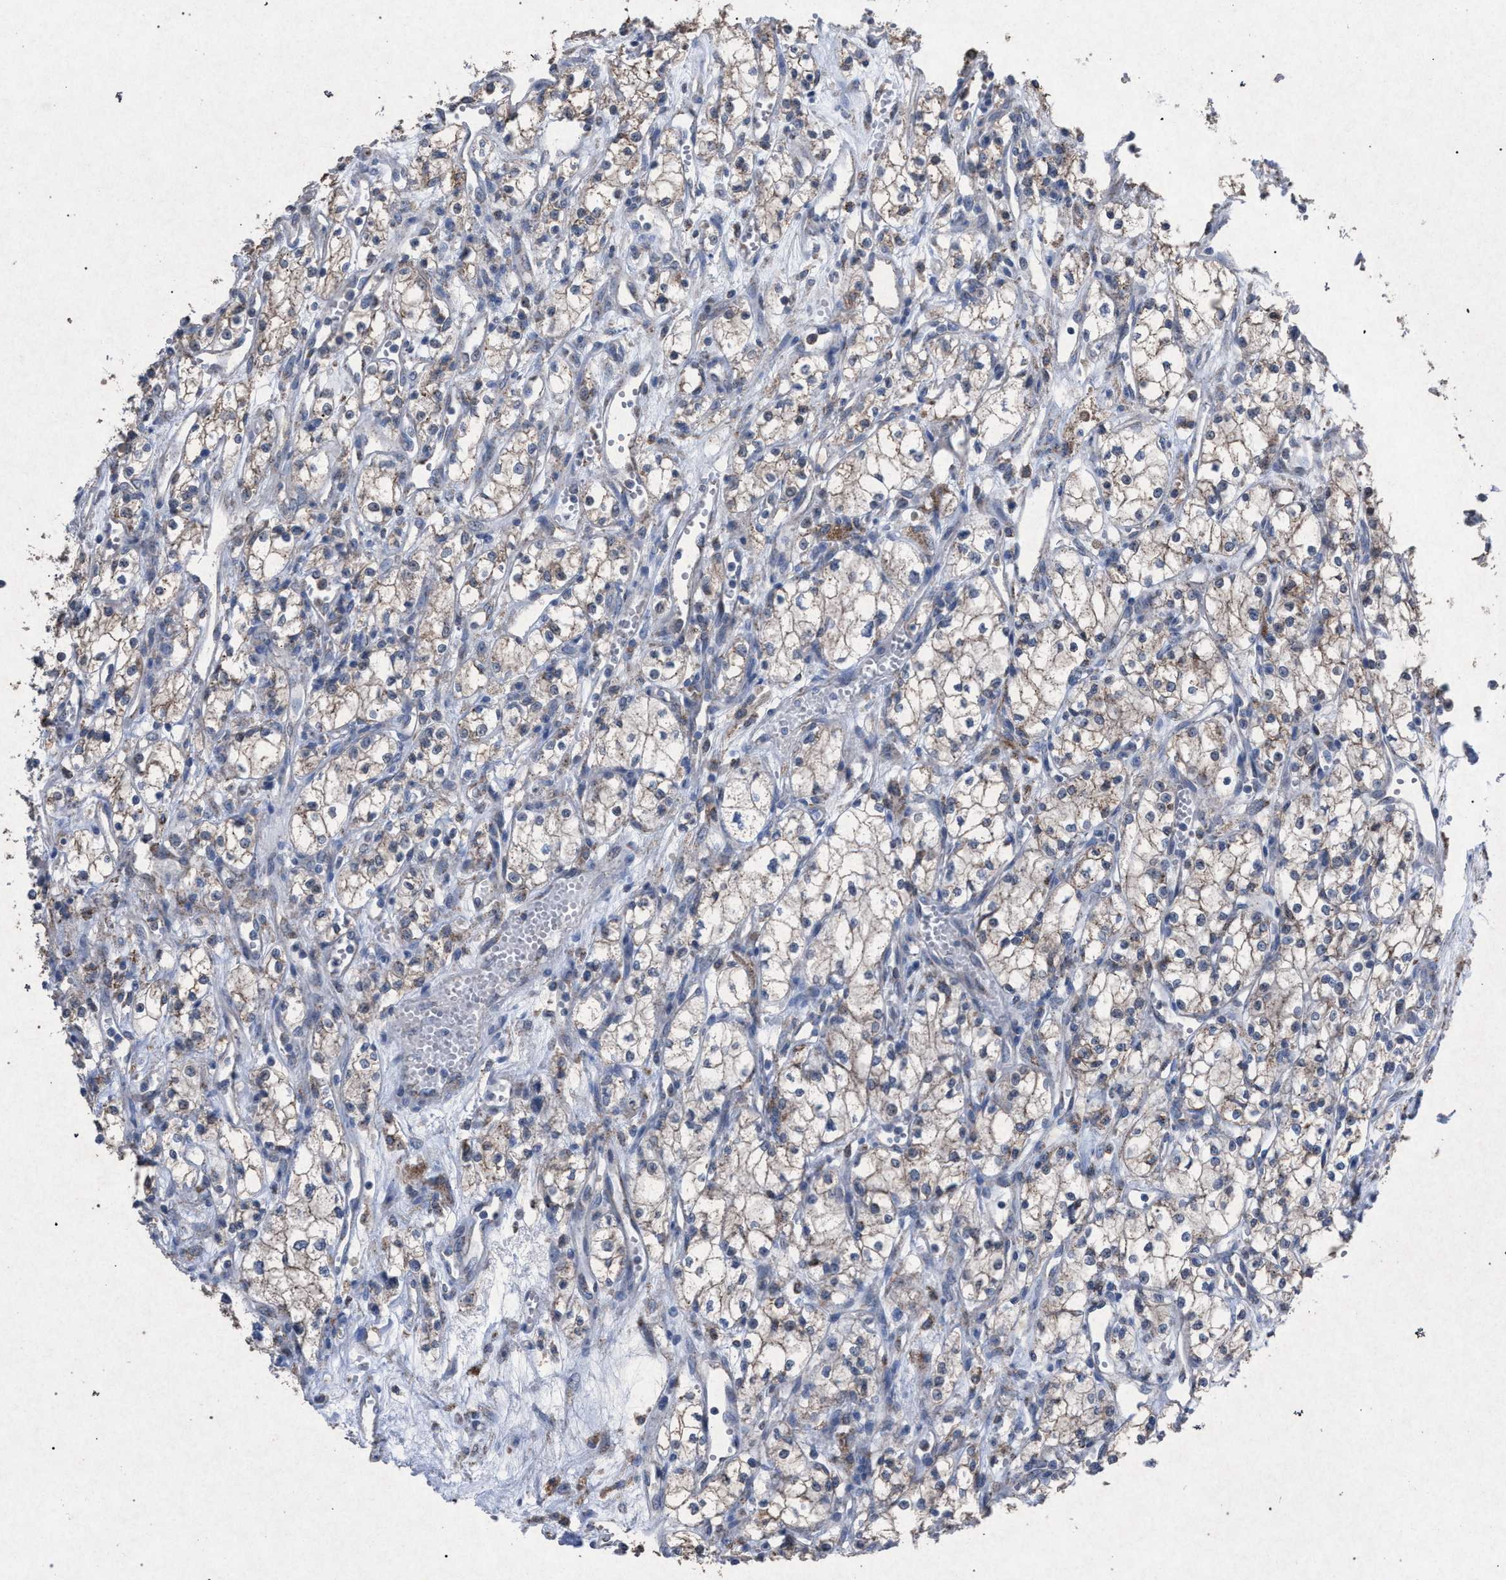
{"staining": {"intensity": "weak", "quantity": ">75%", "location": "cytoplasmic/membranous"}, "tissue": "renal cancer", "cell_type": "Tumor cells", "image_type": "cancer", "snomed": [{"axis": "morphology", "description": "Adenocarcinoma, NOS"}, {"axis": "topography", "description": "Kidney"}], "caption": "Adenocarcinoma (renal) stained with immunohistochemistry (IHC) displays weak cytoplasmic/membranous positivity in approximately >75% of tumor cells. The protein is shown in brown color, while the nuclei are stained blue.", "gene": "HSD17B4", "patient": {"sex": "male", "age": 59}}